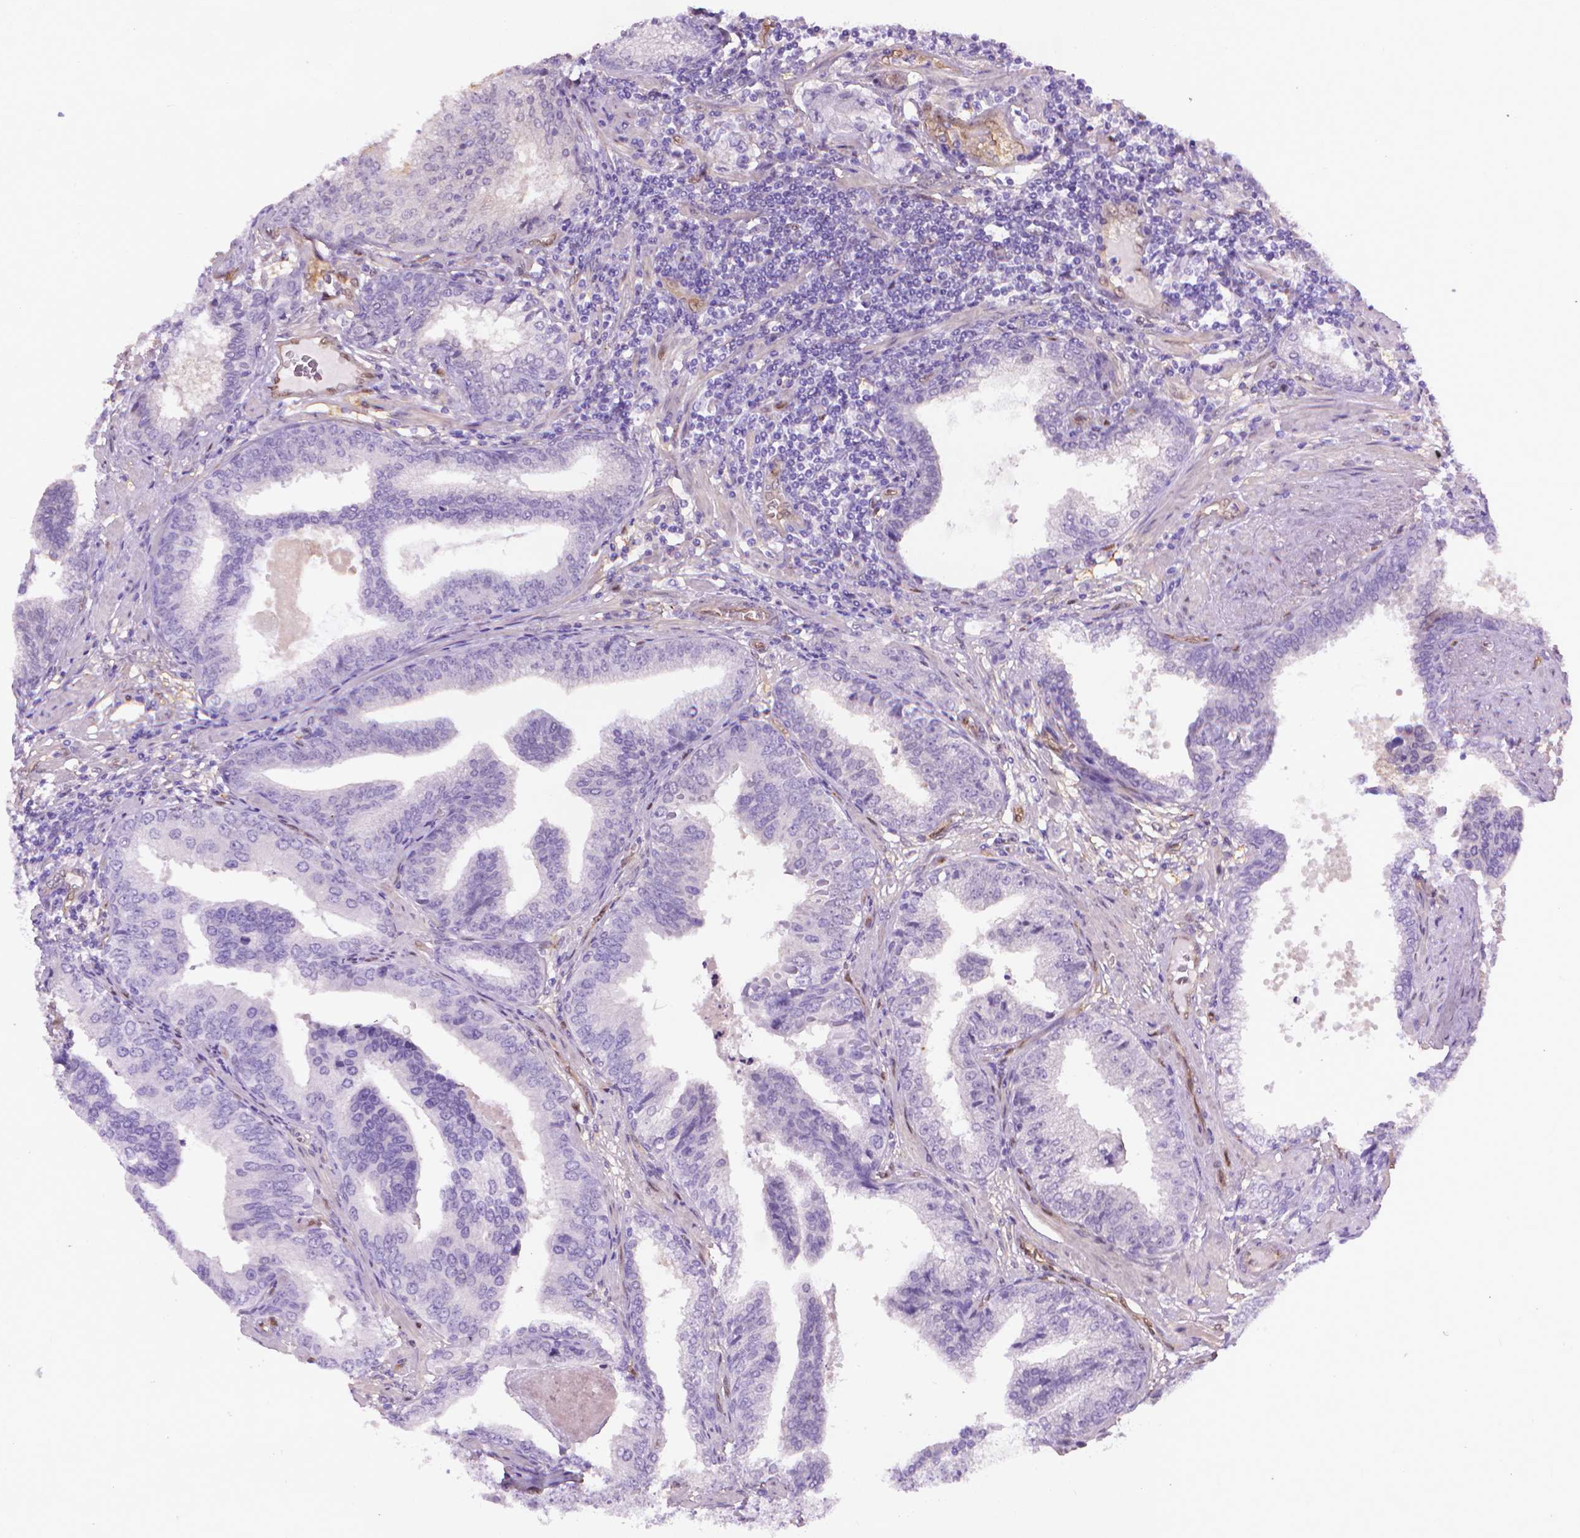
{"staining": {"intensity": "negative", "quantity": "none", "location": "none"}, "tissue": "prostate cancer", "cell_type": "Tumor cells", "image_type": "cancer", "snomed": [{"axis": "morphology", "description": "Adenocarcinoma, NOS"}, {"axis": "topography", "description": "Prostate"}], "caption": "Immunohistochemical staining of adenocarcinoma (prostate) reveals no significant positivity in tumor cells.", "gene": "CLIC4", "patient": {"sex": "male", "age": 64}}